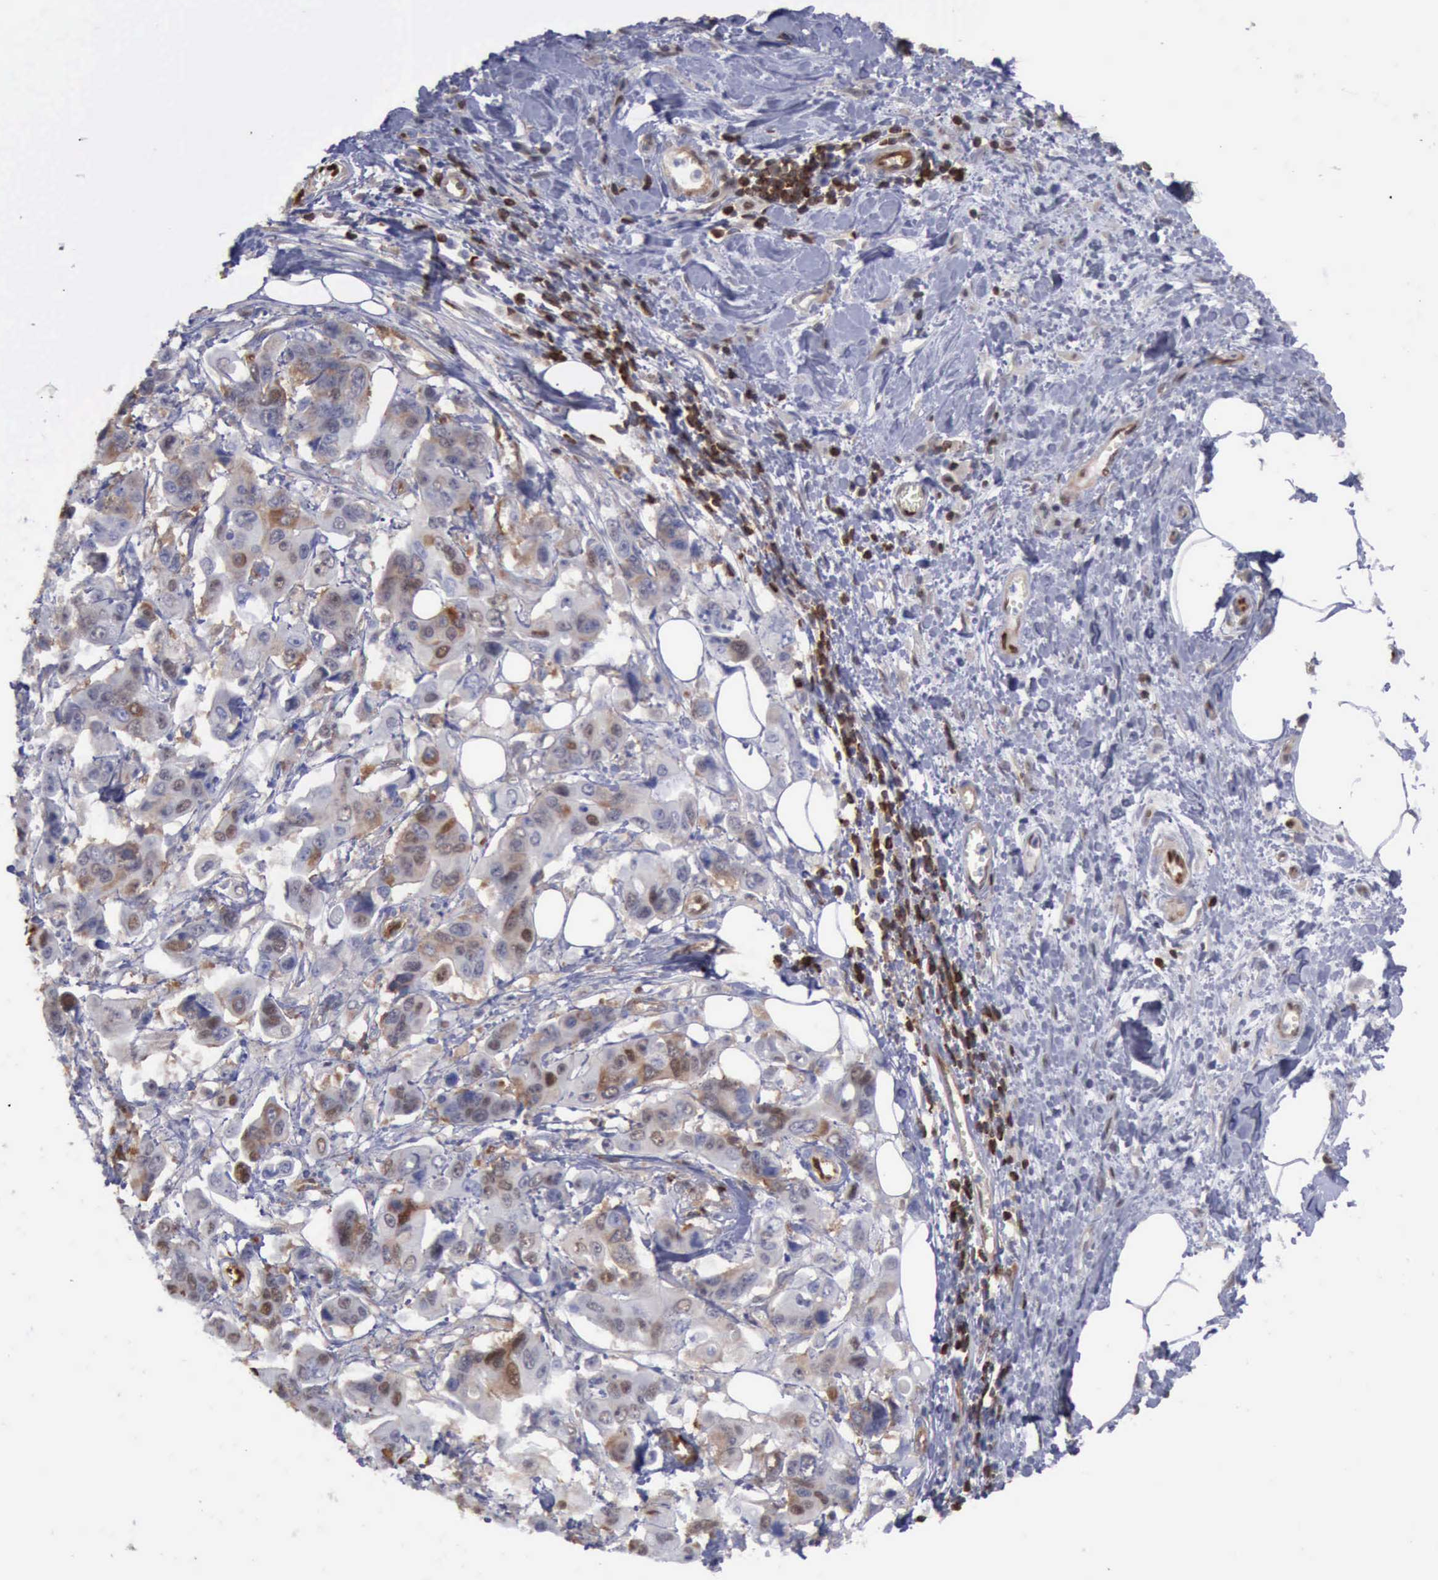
{"staining": {"intensity": "weak", "quantity": "25%-75%", "location": "cytoplasmic/membranous"}, "tissue": "stomach cancer", "cell_type": "Tumor cells", "image_type": "cancer", "snomed": [{"axis": "morphology", "description": "Adenocarcinoma, NOS"}, {"axis": "topography", "description": "Stomach, upper"}], "caption": "Weak cytoplasmic/membranous expression for a protein is seen in approximately 25%-75% of tumor cells of adenocarcinoma (stomach) using immunohistochemistry (IHC).", "gene": "PDCD4", "patient": {"sex": "male", "age": 80}}